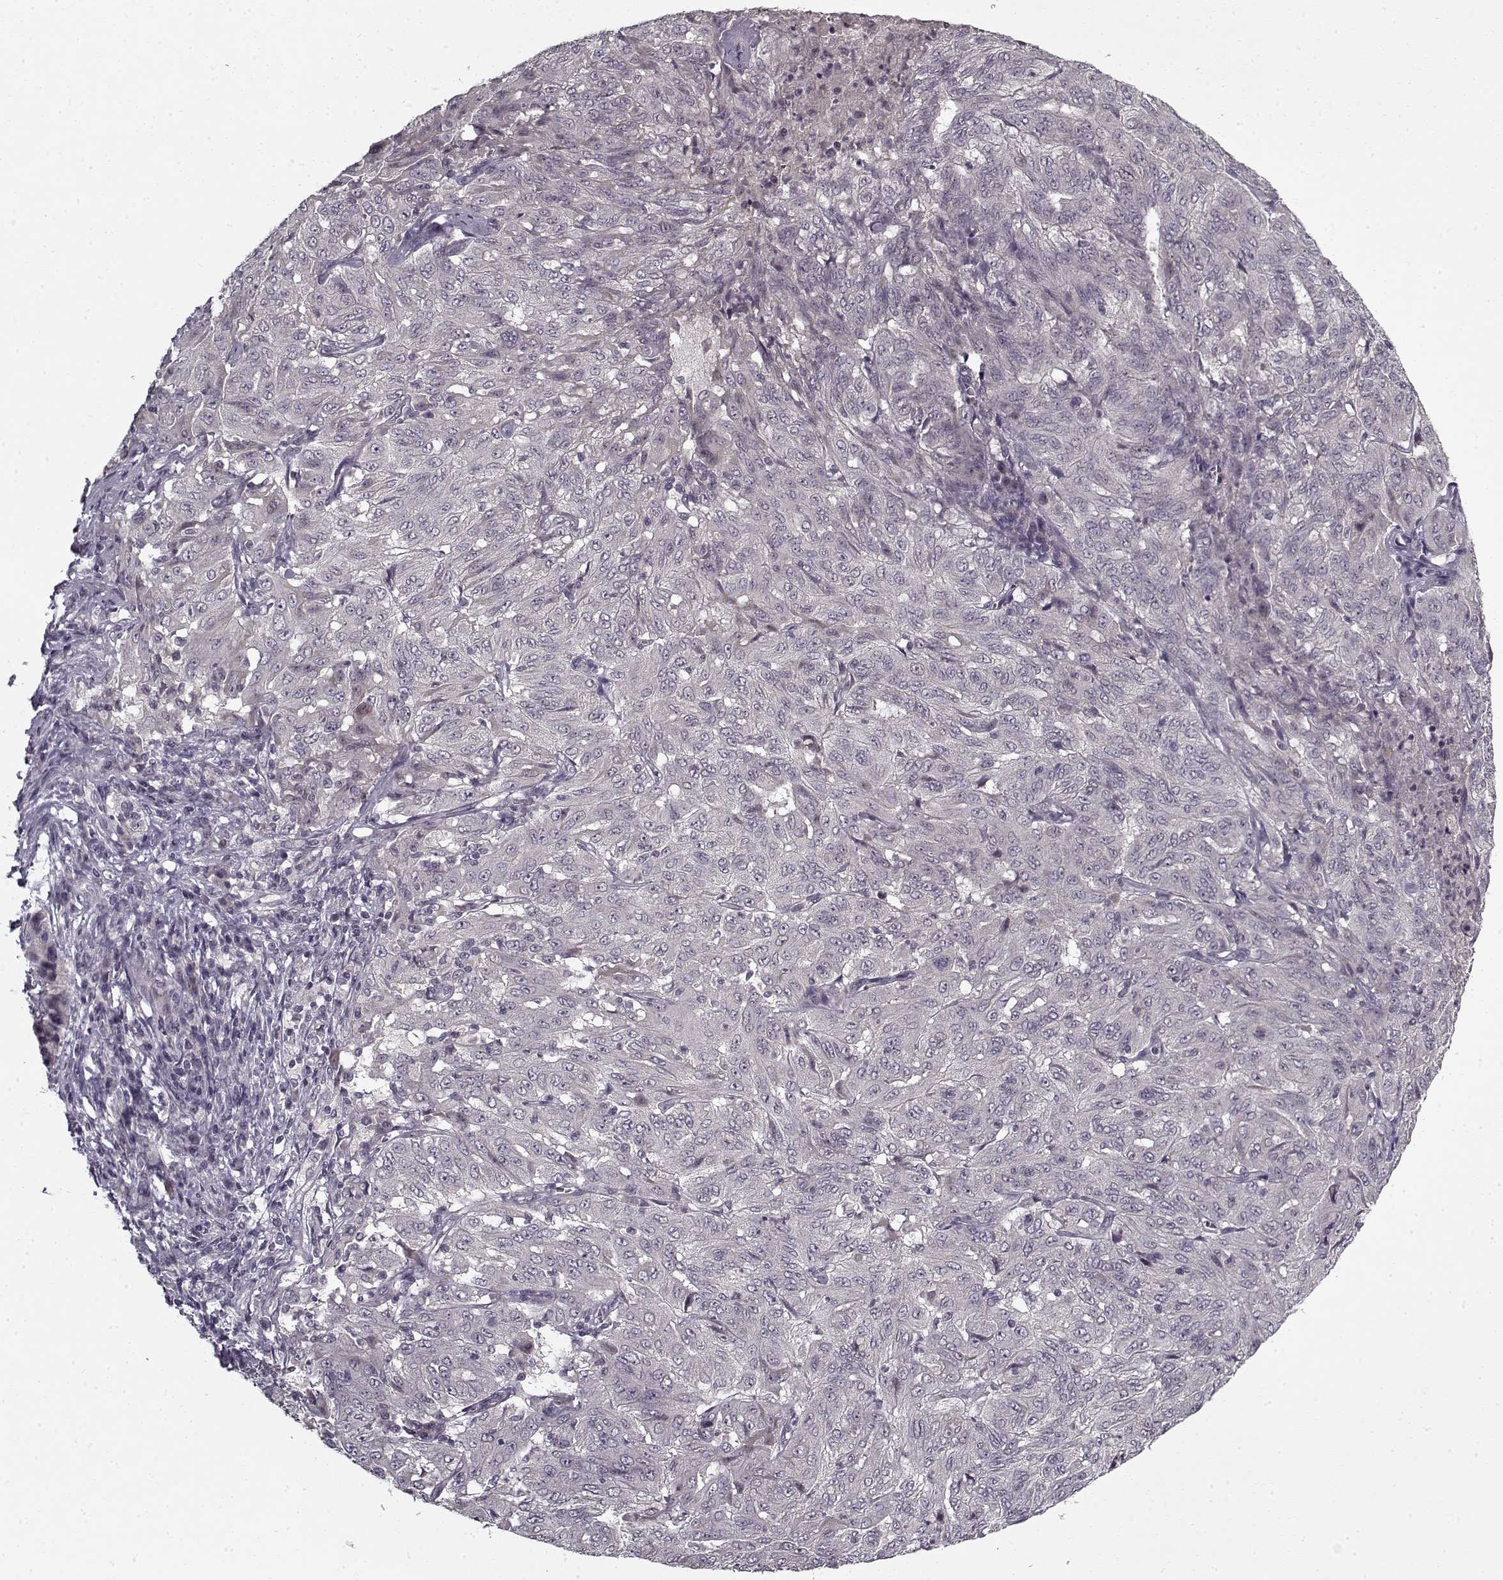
{"staining": {"intensity": "negative", "quantity": "none", "location": "none"}, "tissue": "pancreatic cancer", "cell_type": "Tumor cells", "image_type": "cancer", "snomed": [{"axis": "morphology", "description": "Adenocarcinoma, NOS"}, {"axis": "topography", "description": "Pancreas"}], "caption": "An image of human pancreatic cancer (adenocarcinoma) is negative for staining in tumor cells.", "gene": "LAMA2", "patient": {"sex": "male", "age": 63}}